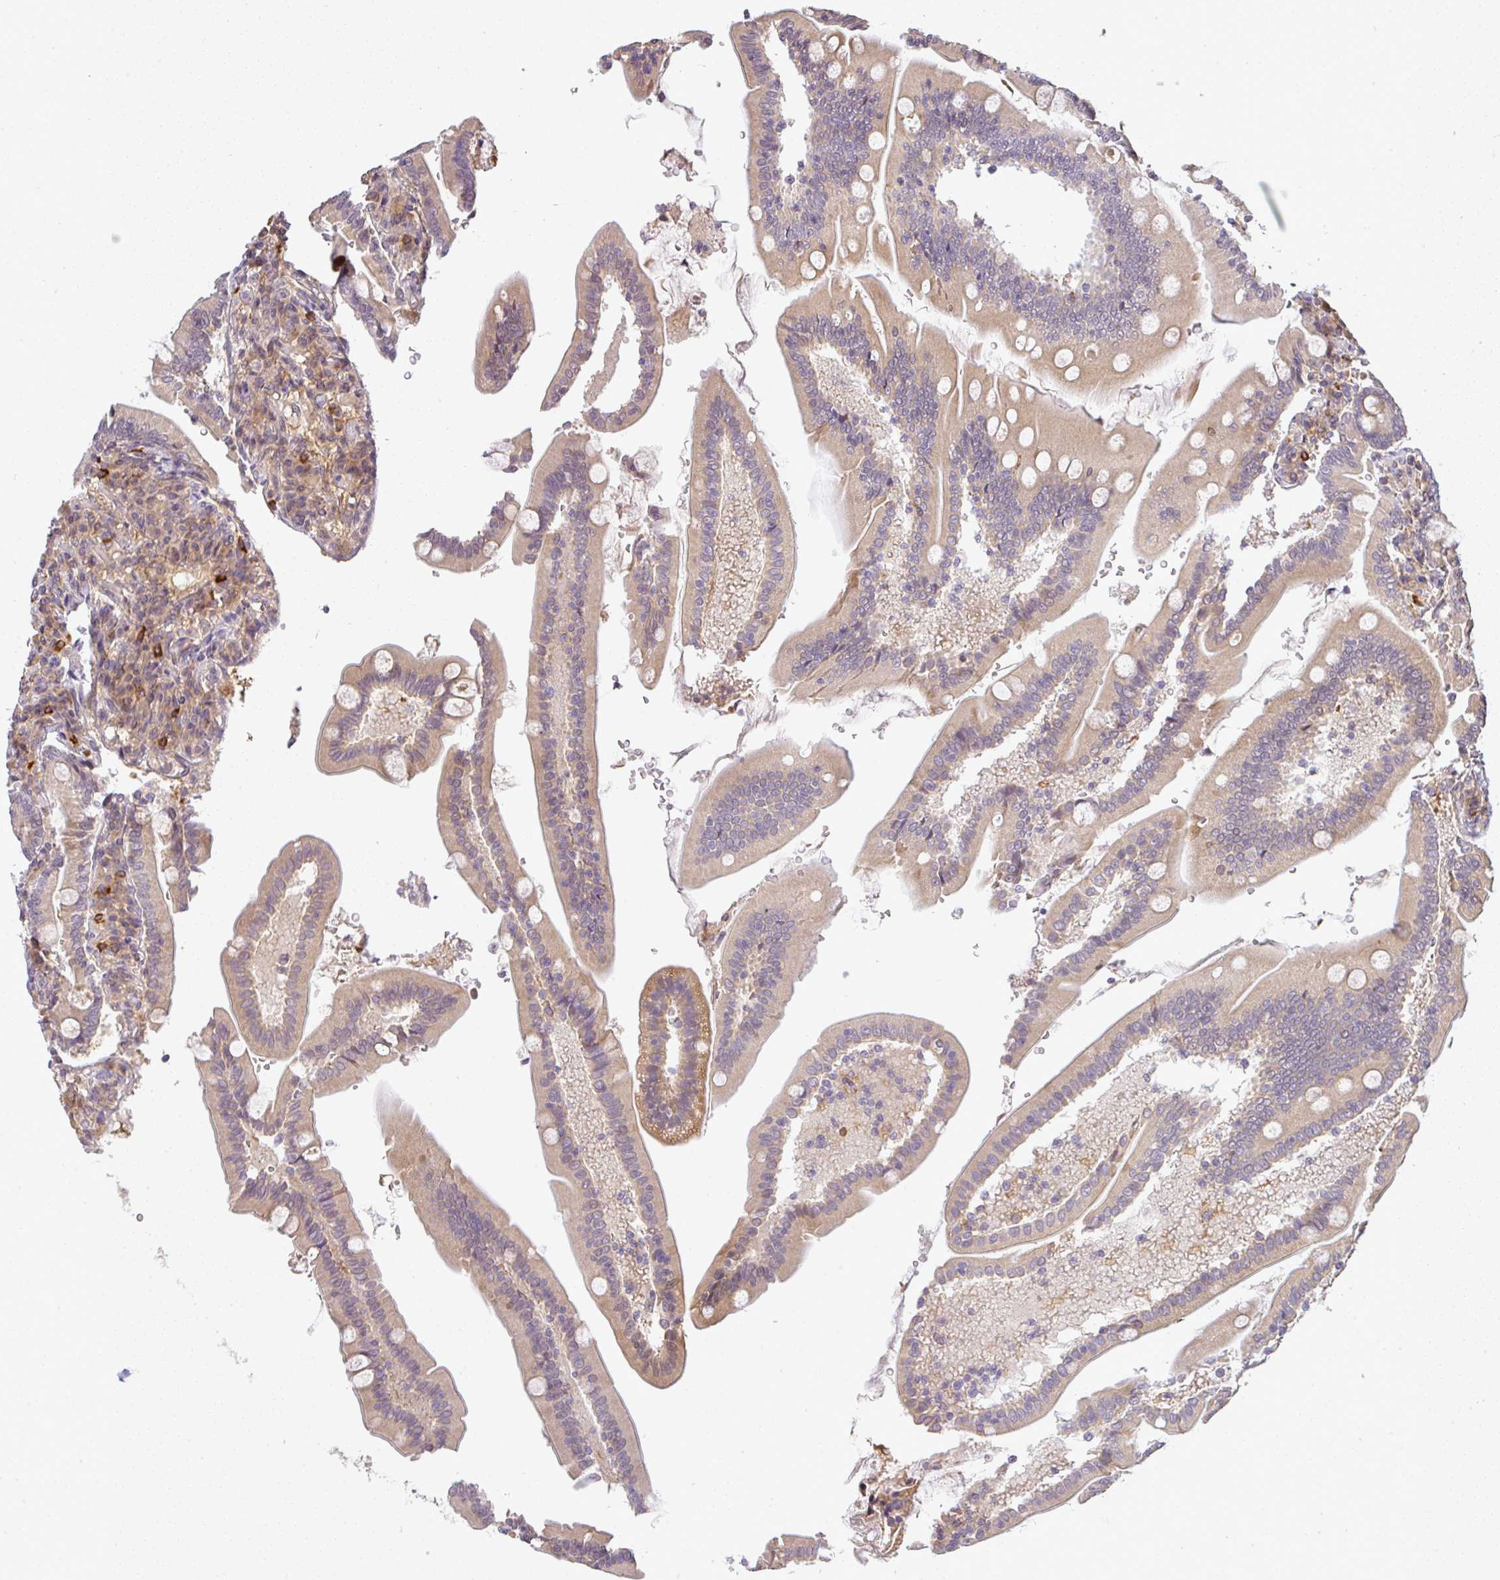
{"staining": {"intensity": "weak", "quantity": ">75%", "location": "cytoplasmic/membranous"}, "tissue": "duodenum", "cell_type": "Glandular cells", "image_type": "normal", "snomed": [{"axis": "morphology", "description": "Normal tissue, NOS"}, {"axis": "topography", "description": "Duodenum"}], "caption": "Weak cytoplasmic/membranous positivity for a protein is identified in about >75% of glandular cells of normal duodenum using immunohistochemistry (IHC).", "gene": "FAM153A", "patient": {"sex": "female", "age": 67}}